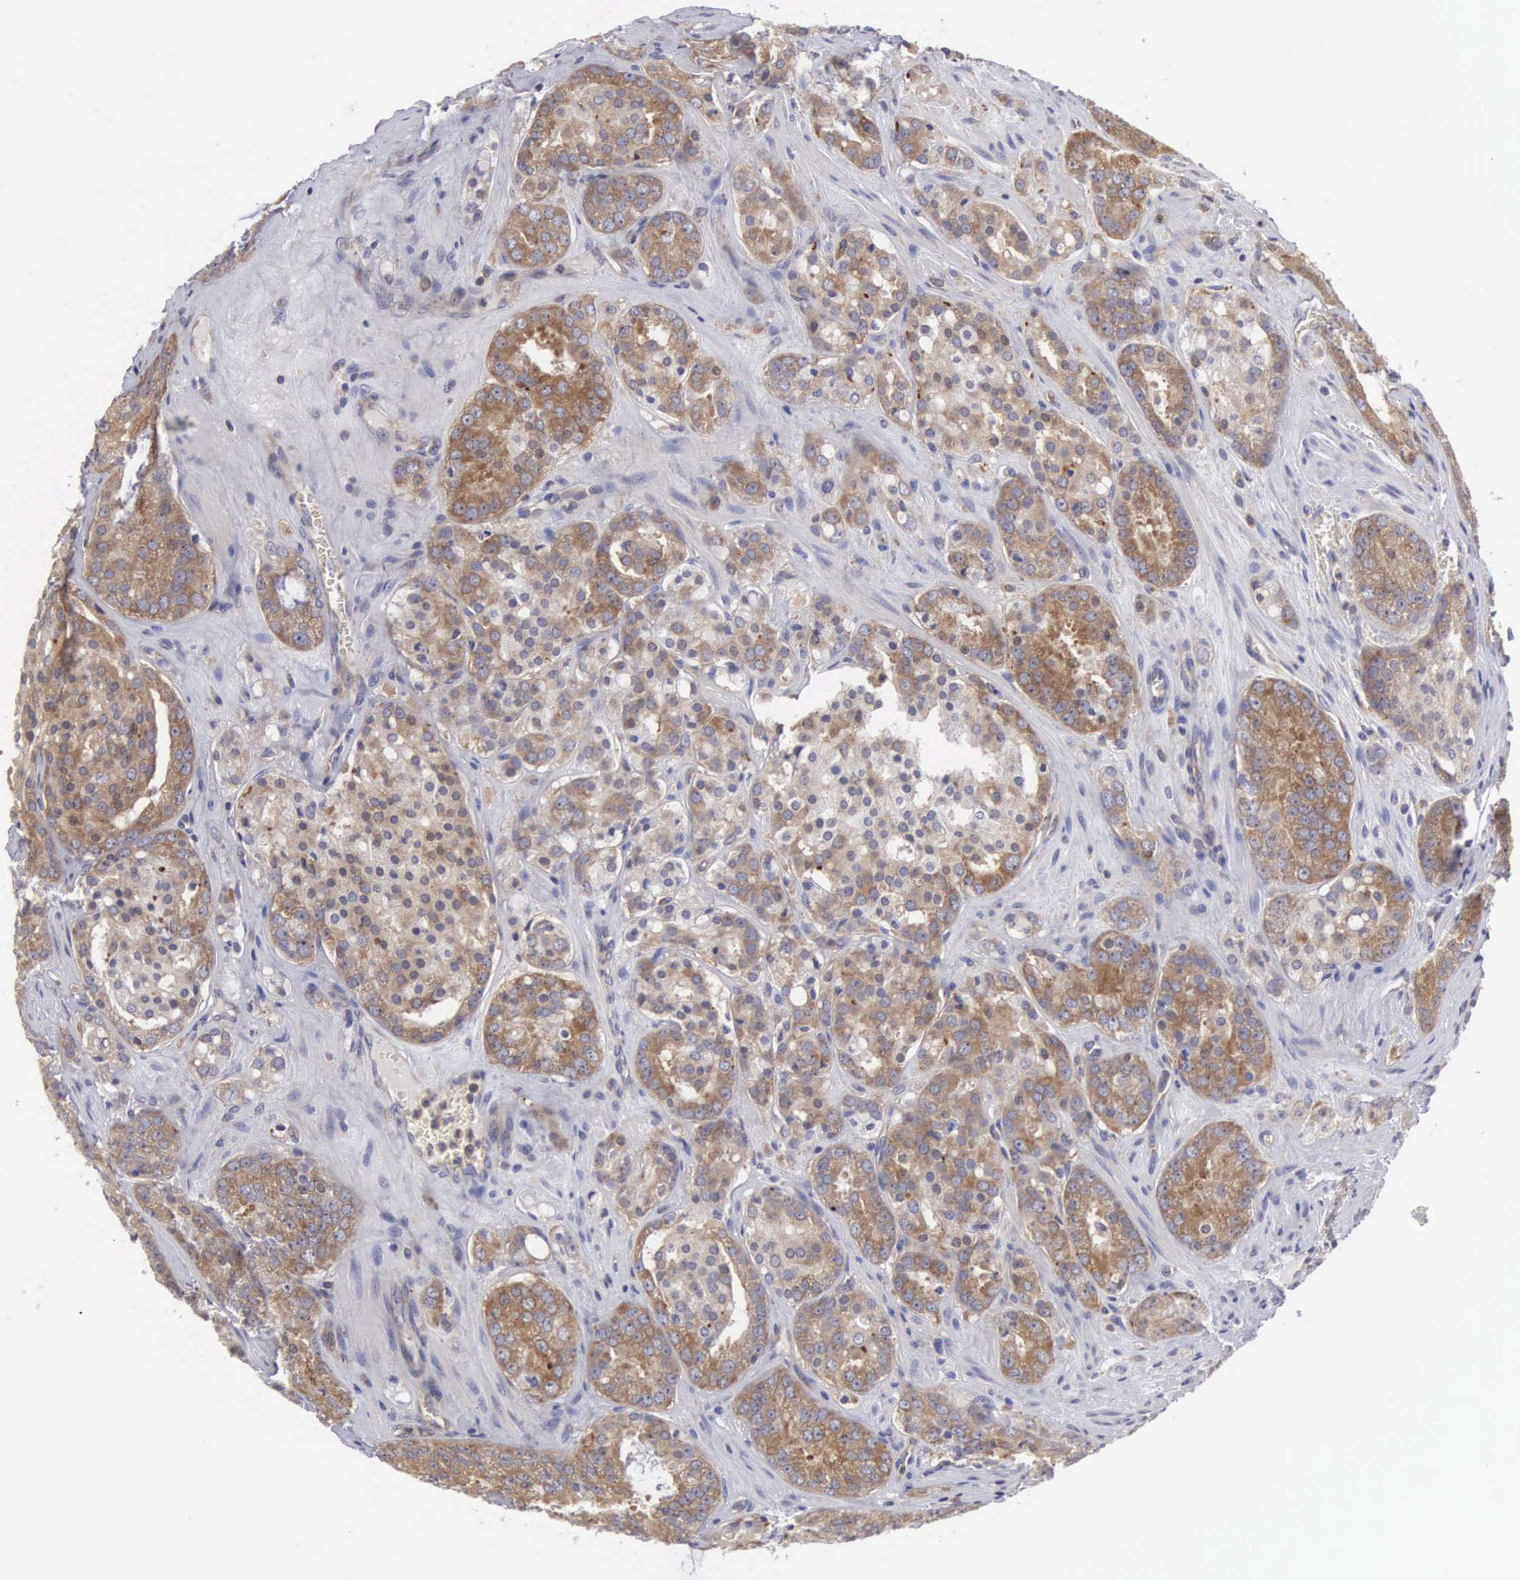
{"staining": {"intensity": "moderate", "quantity": ">75%", "location": "cytoplasmic/membranous"}, "tissue": "prostate cancer", "cell_type": "Tumor cells", "image_type": "cancer", "snomed": [{"axis": "morphology", "description": "Adenocarcinoma, Medium grade"}, {"axis": "topography", "description": "Prostate"}], "caption": "Immunohistochemistry photomicrograph of prostate cancer stained for a protein (brown), which displays medium levels of moderate cytoplasmic/membranous expression in approximately >75% of tumor cells.", "gene": "GRIPAP1", "patient": {"sex": "male", "age": 60}}